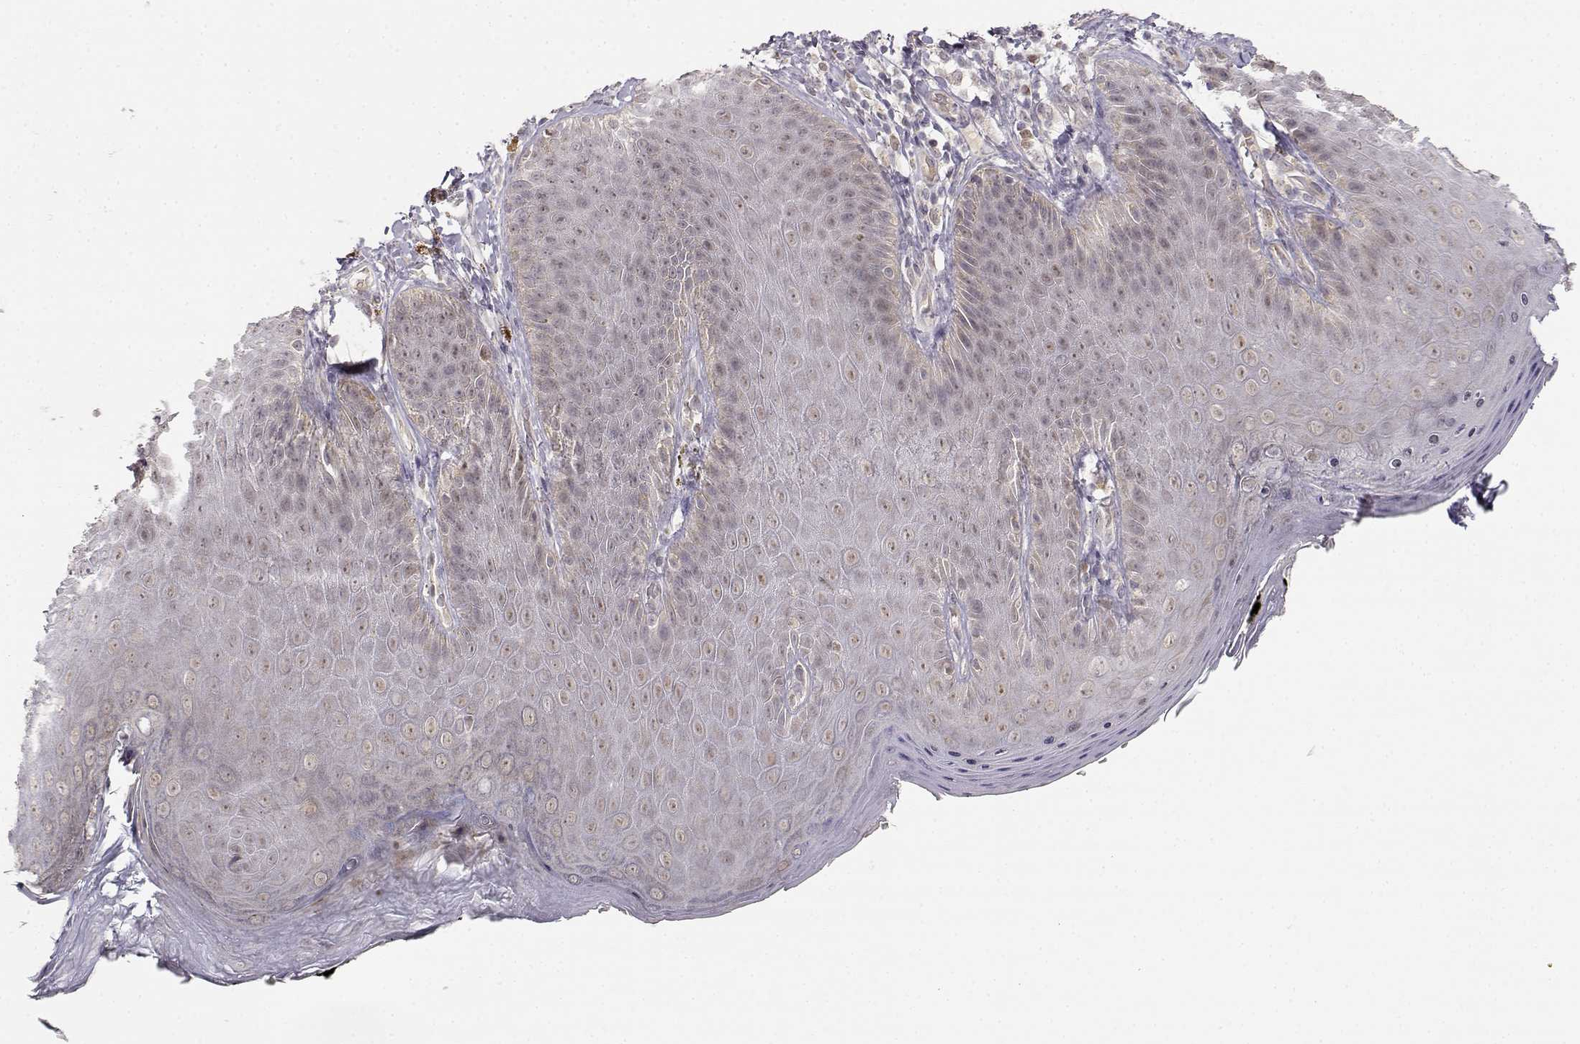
{"staining": {"intensity": "weak", "quantity": "<25%", "location": "nuclear"}, "tissue": "skin", "cell_type": "Epidermal cells", "image_type": "normal", "snomed": [{"axis": "morphology", "description": "Normal tissue, NOS"}, {"axis": "topography", "description": "Anal"}], "caption": "High magnification brightfield microscopy of benign skin stained with DAB (3,3'-diaminobenzidine) (brown) and counterstained with hematoxylin (blue): epidermal cells show no significant staining. Nuclei are stained in blue.", "gene": "EAF2", "patient": {"sex": "male", "age": 53}}